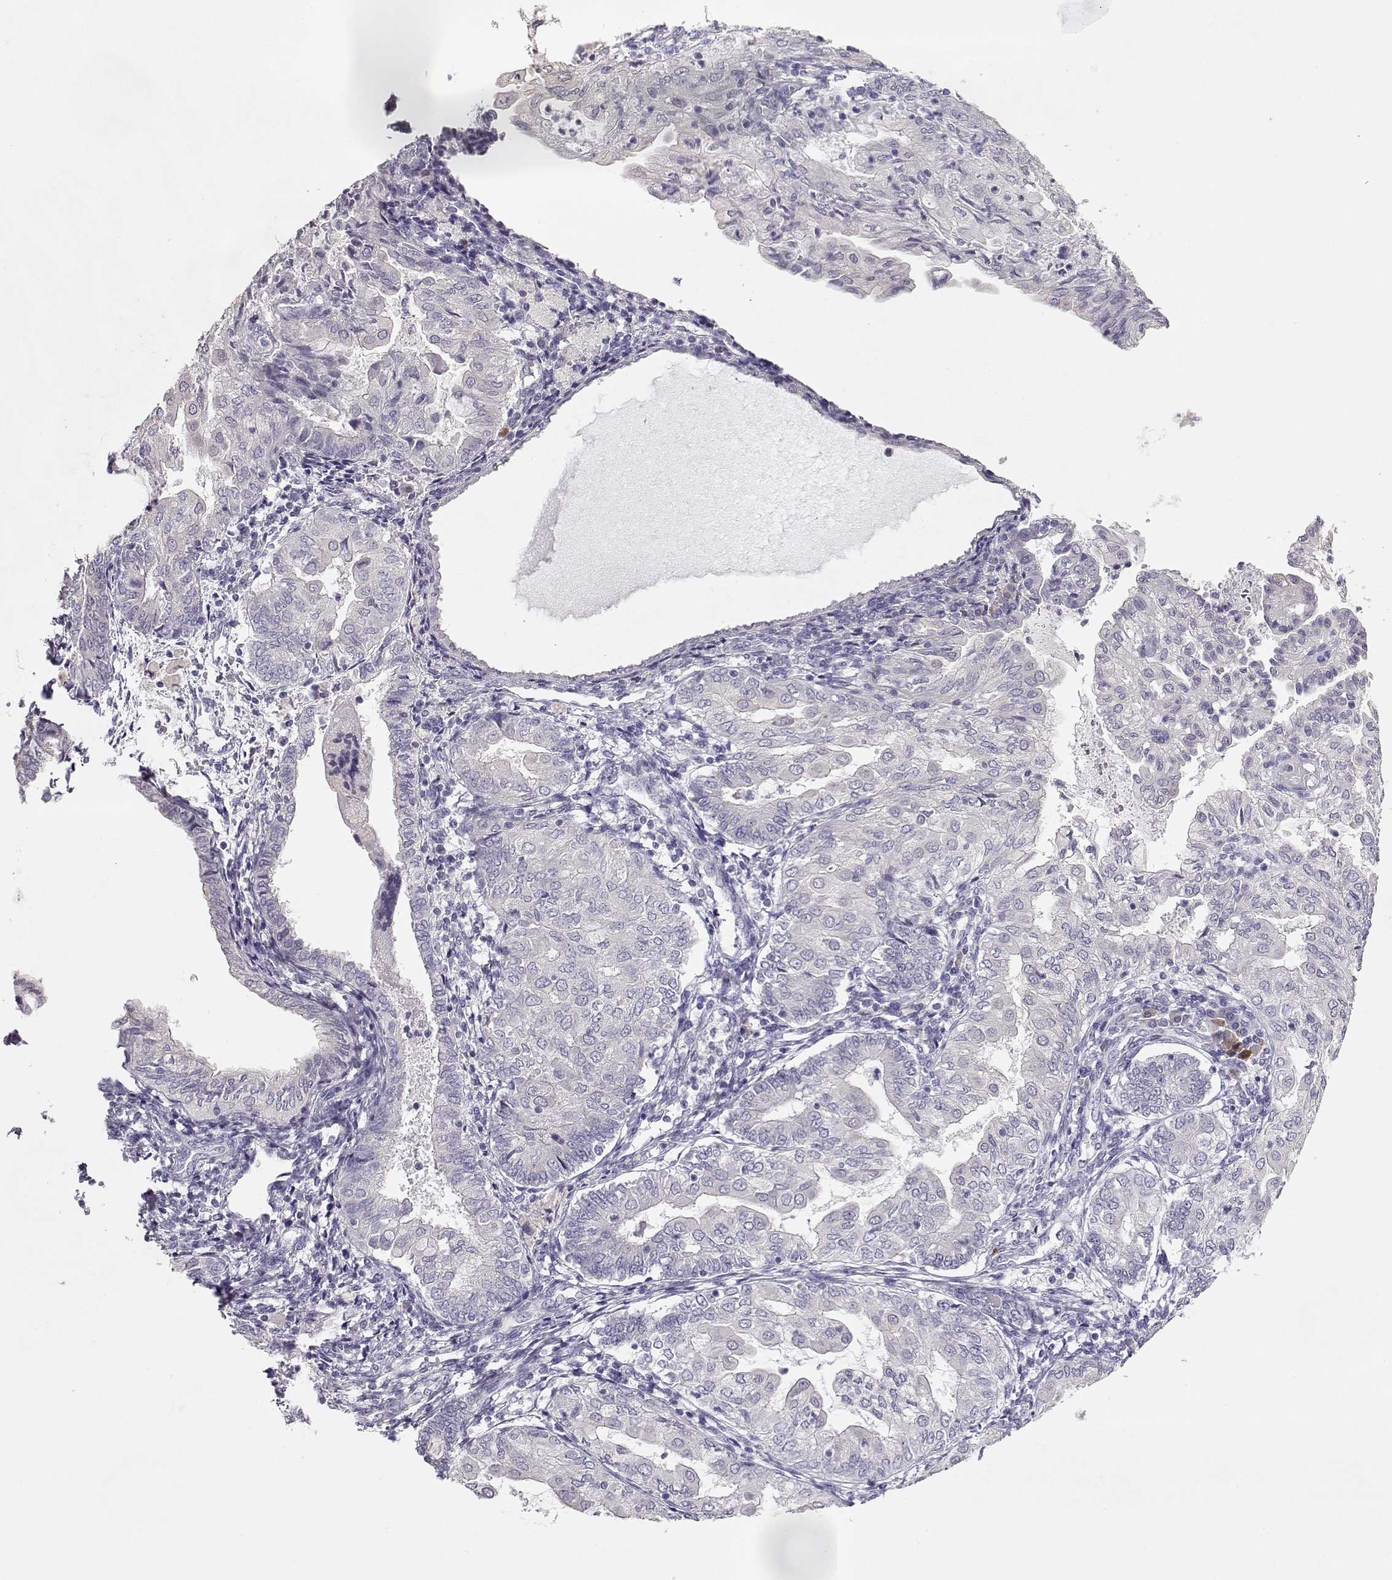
{"staining": {"intensity": "negative", "quantity": "none", "location": "none"}, "tissue": "endometrial cancer", "cell_type": "Tumor cells", "image_type": "cancer", "snomed": [{"axis": "morphology", "description": "Adenocarcinoma, NOS"}, {"axis": "topography", "description": "Endometrium"}], "caption": "There is no significant staining in tumor cells of endometrial cancer (adenocarcinoma).", "gene": "GLIPR1L2", "patient": {"sex": "female", "age": 68}}